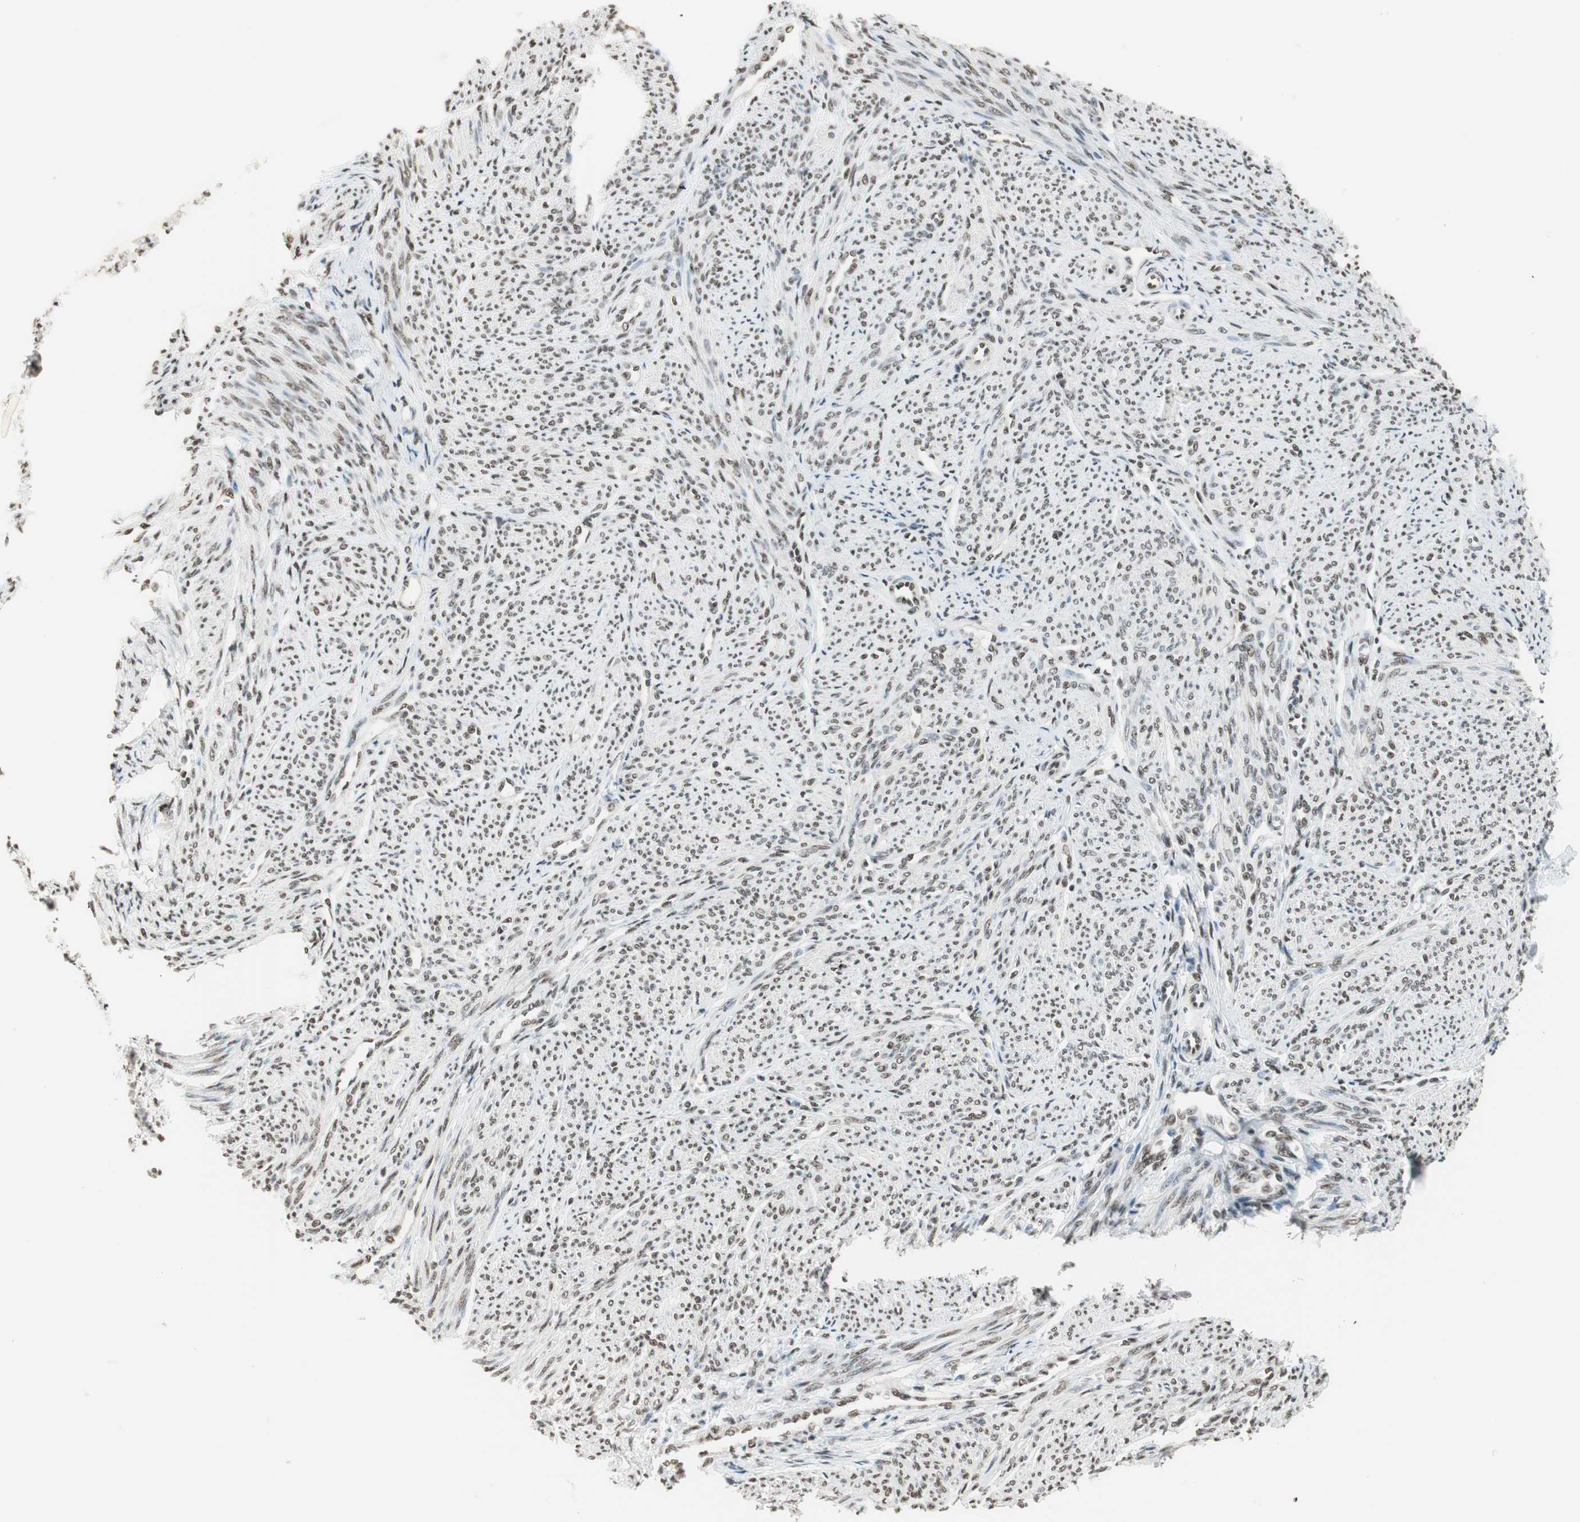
{"staining": {"intensity": "weak", "quantity": ">75%", "location": "cytoplasmic/membranous,nuclear"}, "tissue": "smooth muscle", "cell_type": "Smooth muscle cells", "image_type": "normal", "snomed": [{"axis": "morphology", "description": "Normal tissue, NOS"}, {"axis": "topography", "description": "Smooth muscle"}], "caption": "Immunohistochemistry (IHC) histopathology image of unremarkable smooth muscle: smooth muscle stained using IHC exhibits low levels of weak protein expression localized specifically in the cytoplasmic/membranous,nuclear of smooth muscle cells, appearing as a cytoplasmic/membranous,nuclear brown color.", "gene": "ZBTB17", "patient": {"sex": "female", "age": 65}}